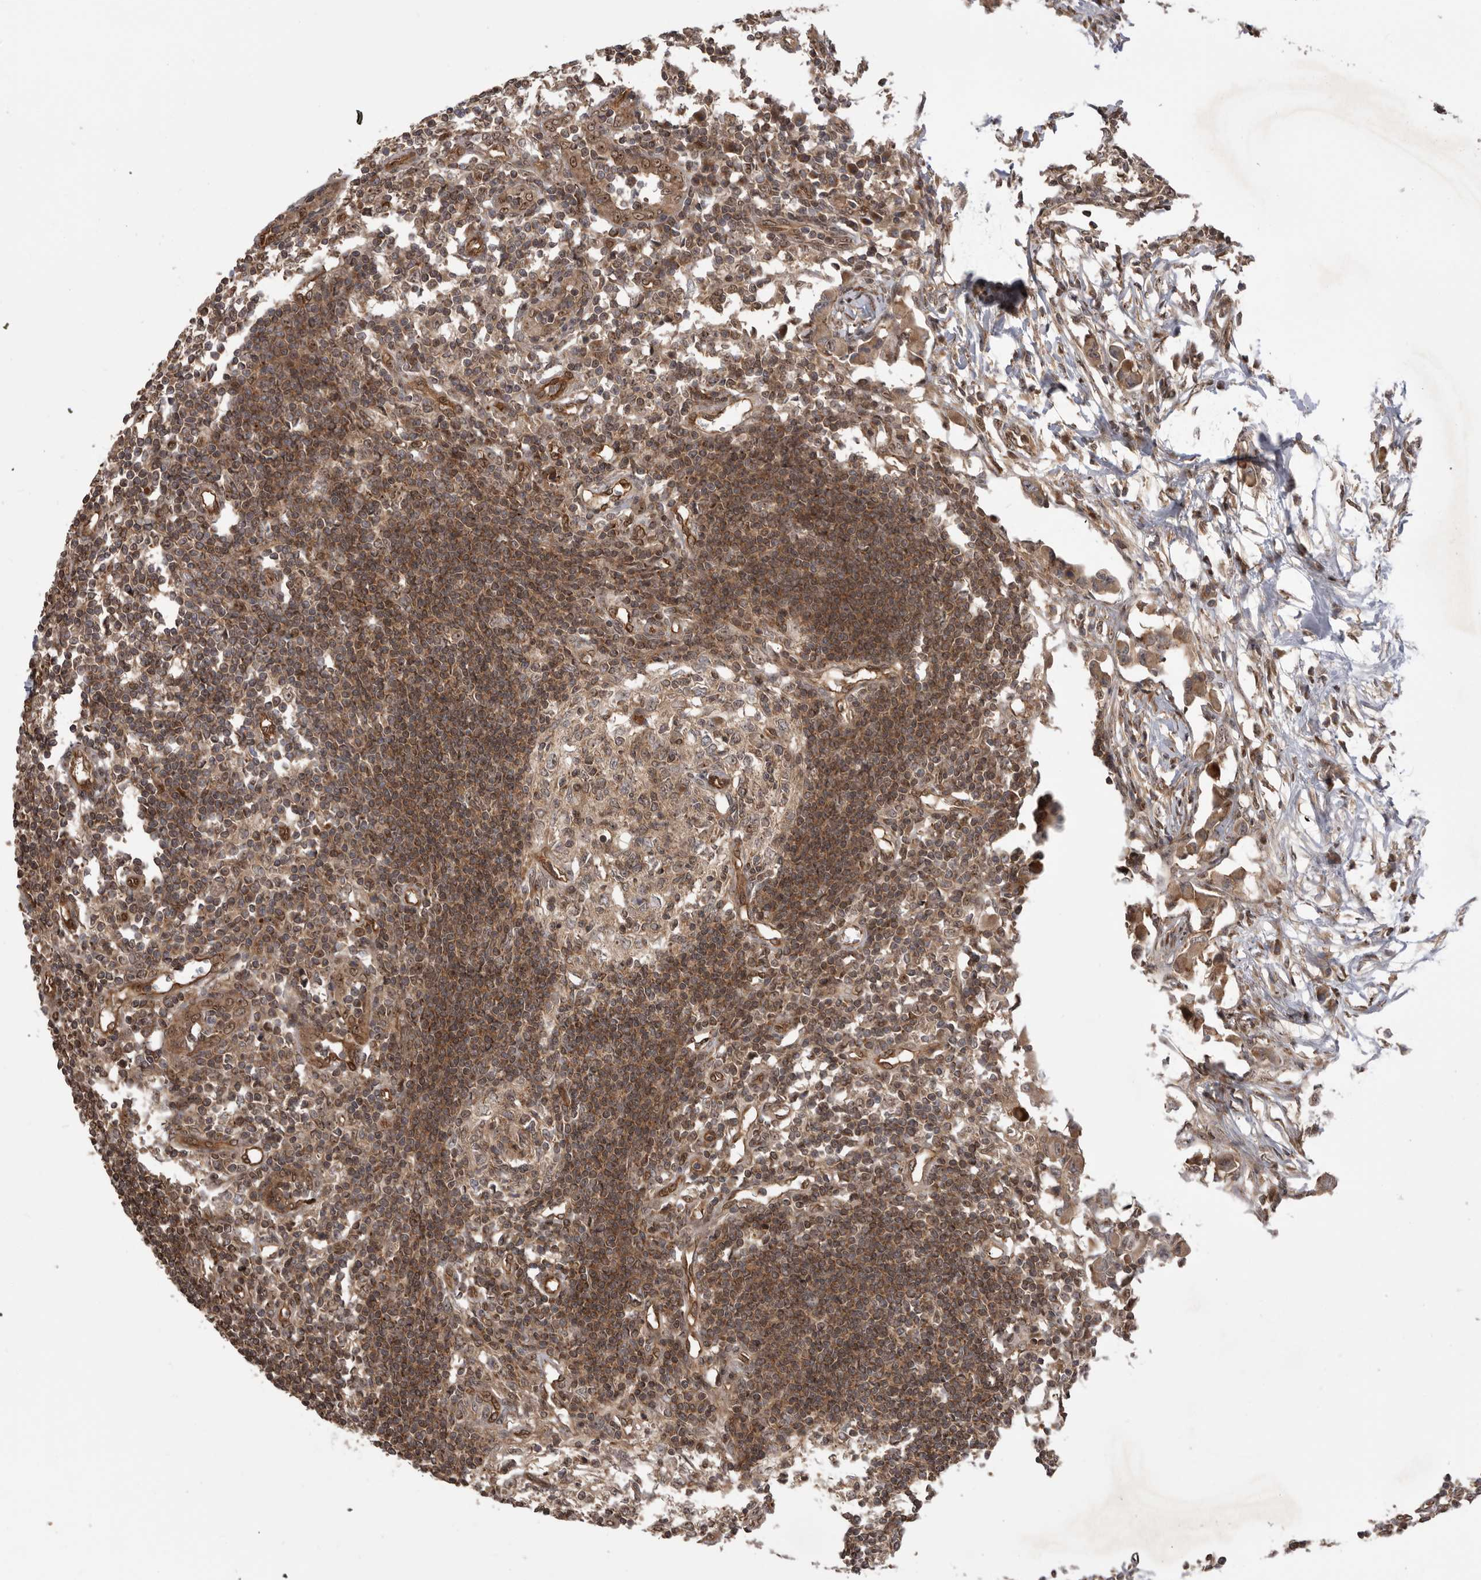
{"staining": {"intensity": "moderate", "quantity": ">75%", "location": "cytoplasmic/membranous"}, "tissue": "lymph node", "cell_type": "Germinal center cells", "image_type": "normal", "snomed": [{"axis": "morphology", "description": "Normal tissue, NOS"}, {"axis": "morphology", "description": "Malignant melanoma, Metastatic site"}, {"axis": "topography", "description": "Lymph node"}], "caption": "A high-resolution micrograph shows immunohistochemistry staining of unremarkable lymph node, which shows moderate cytoplasmic/membranous staining in about >75% of germinal center cells.", "gene": "DHDDS", "patient": {"sex": "male", "age": 41}}